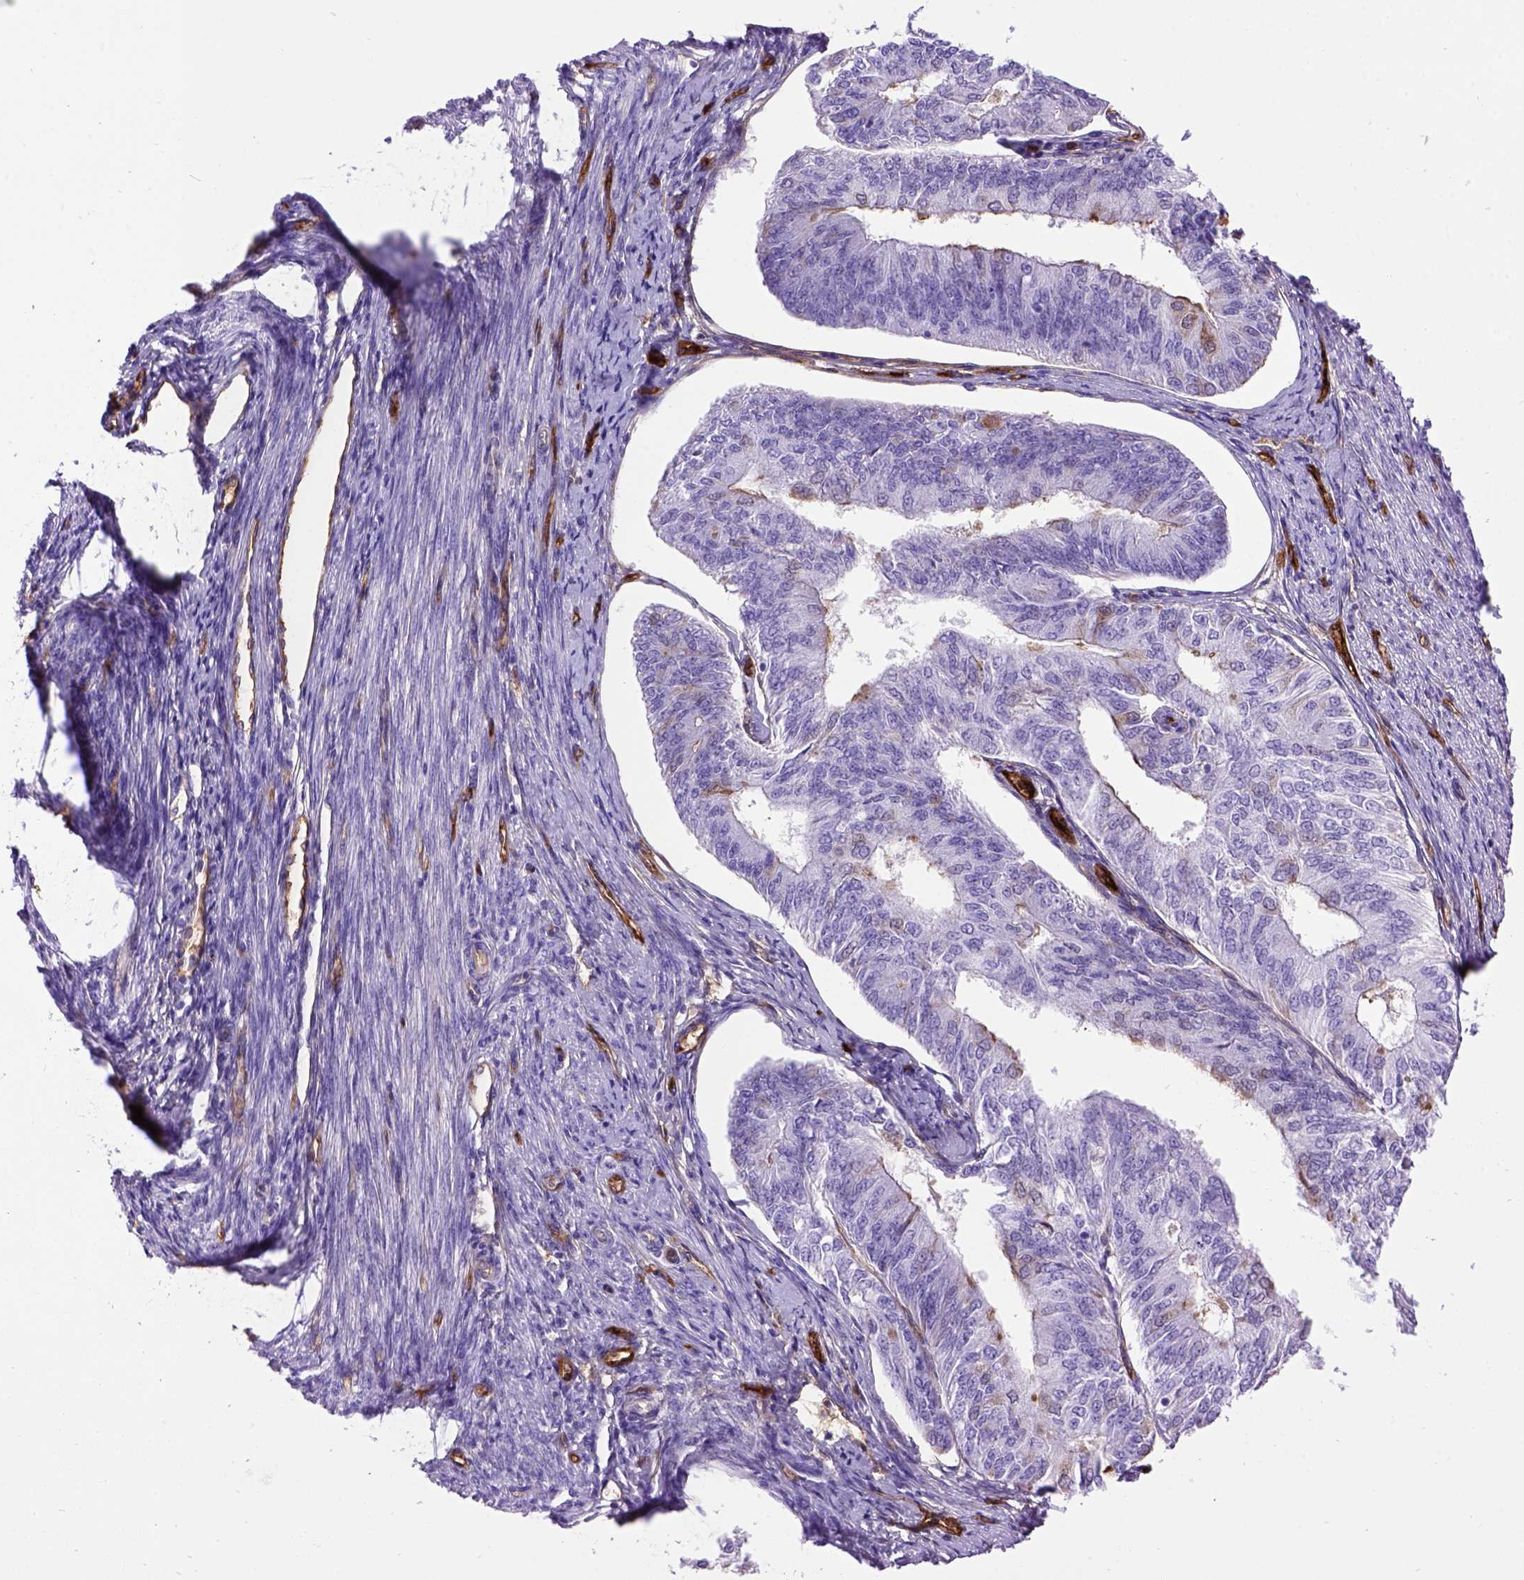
{"staining": {"intensity": "negative", "quantity": "none", "location": "none"}, "tissue": "endometrial cancer", "cell_type": "Tumor cells", "image_type": "cancer", "snomed": [{"axis": "morphology", "description": "Adenocarcinoma, NOS"}, {"axis": "topography", "description": "Endometrium"}], "caption": "The micrograph shows no staining of tumor cells in adenocarcinoma (endometrial). (DAB (3,3'-diaminobenzidine) immunohistochemistry with hematoxylin counter stain).", "gene": "ENG", "patient": {"sex": "female", "age": 58}}